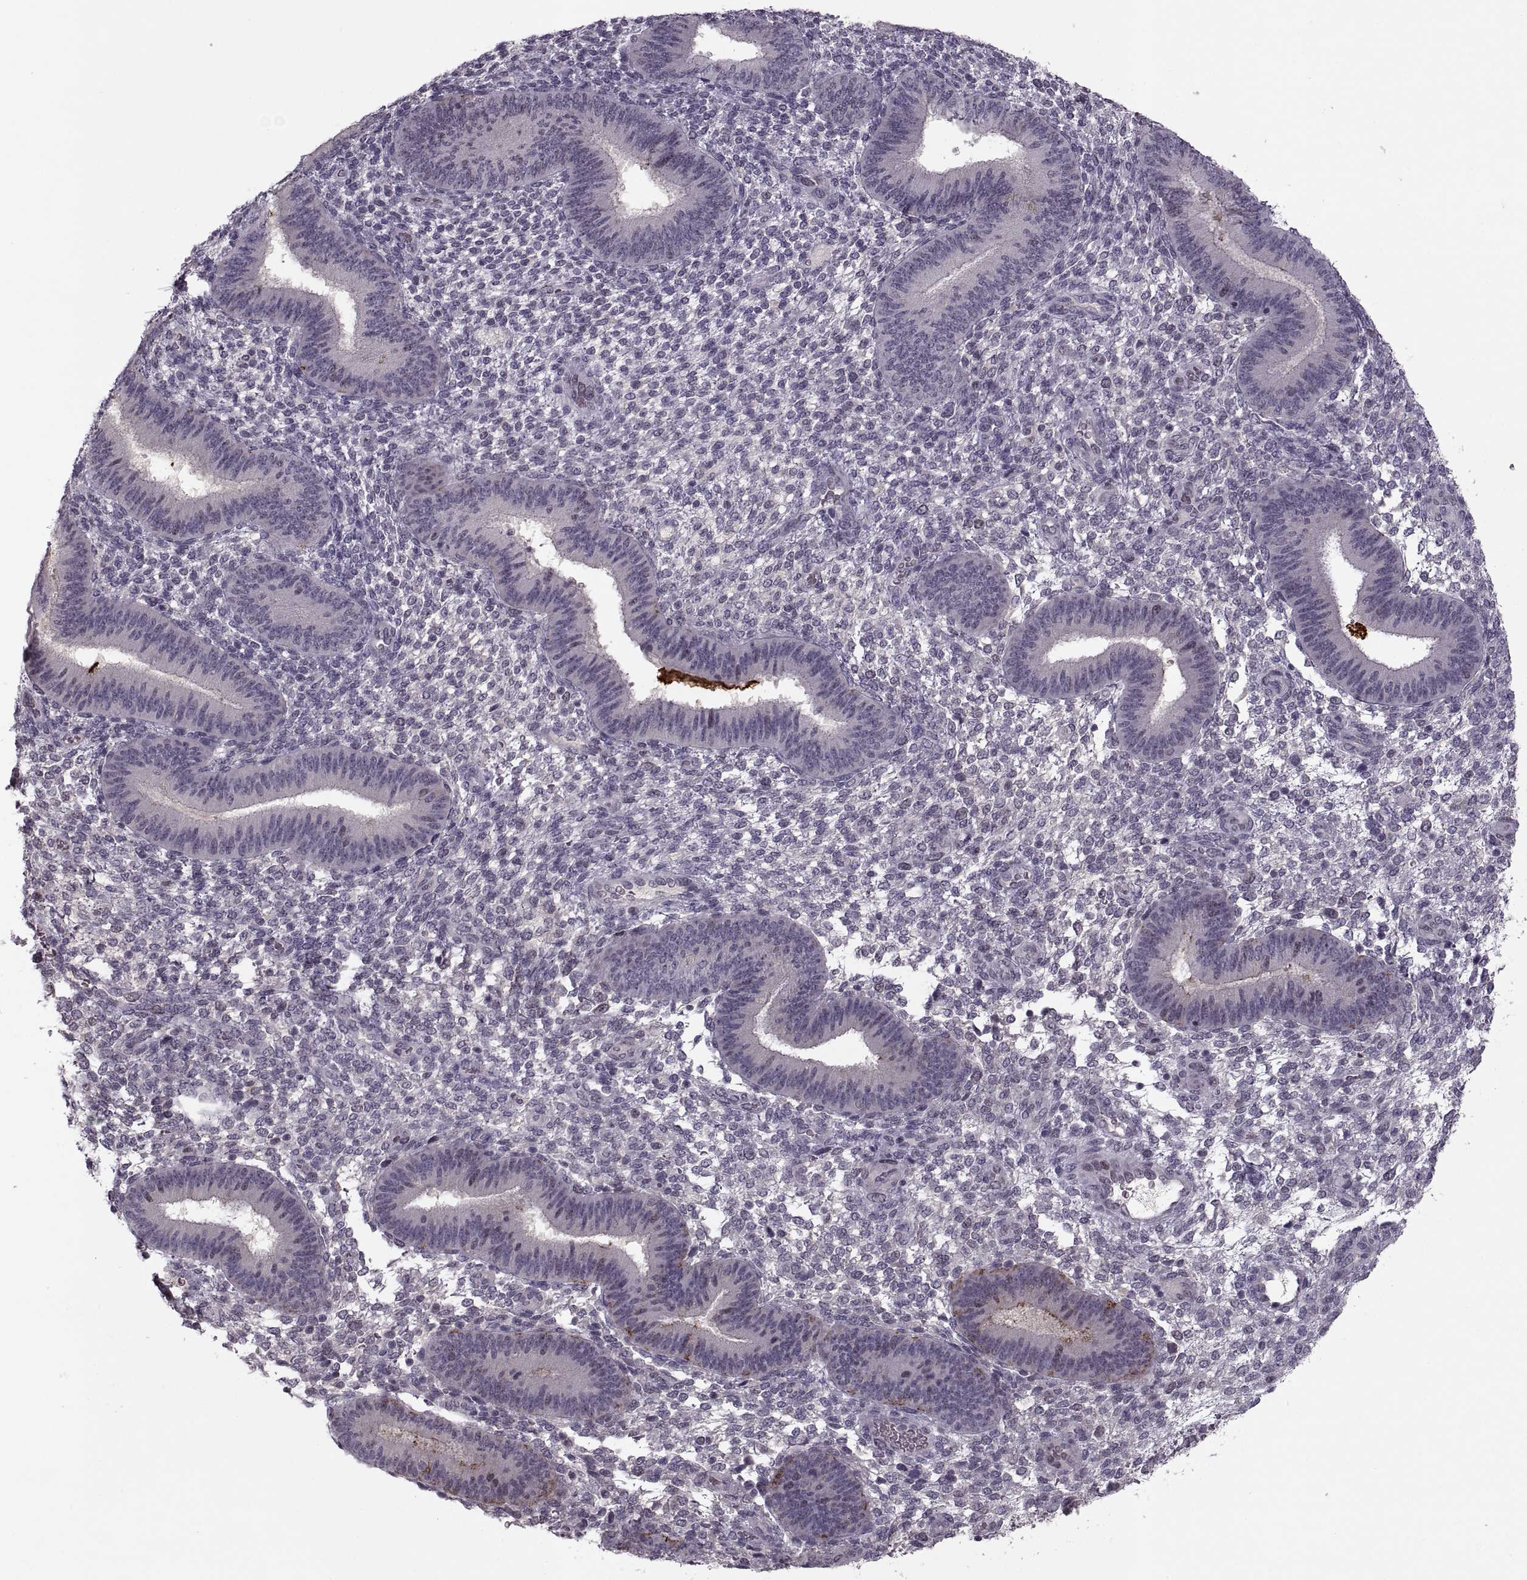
{"staining": {"intensity": "negative", "quantity": "none", "location": "none"}, "tissue": "endometrium", "cell_type": "Cells in endometrial stroma", "image_type": "normal", "snomed": [{"axis": "morphology", "description": "Normal tissue, NOS"}, {"axis": "topography", "description": "Endometrium"}], "caption": "IHC of unremarkable endometrium reveals no positivity in cells in endometrial stroma. Brightfield microscopy of immunohistochemistry stained with DAB (3,3'-diaminobenzidine) (brown) and hematoxylin (blue), captured at high magnification.", "gene": "CACNA1F", "patient": {"sex": "female", "age": 39}}